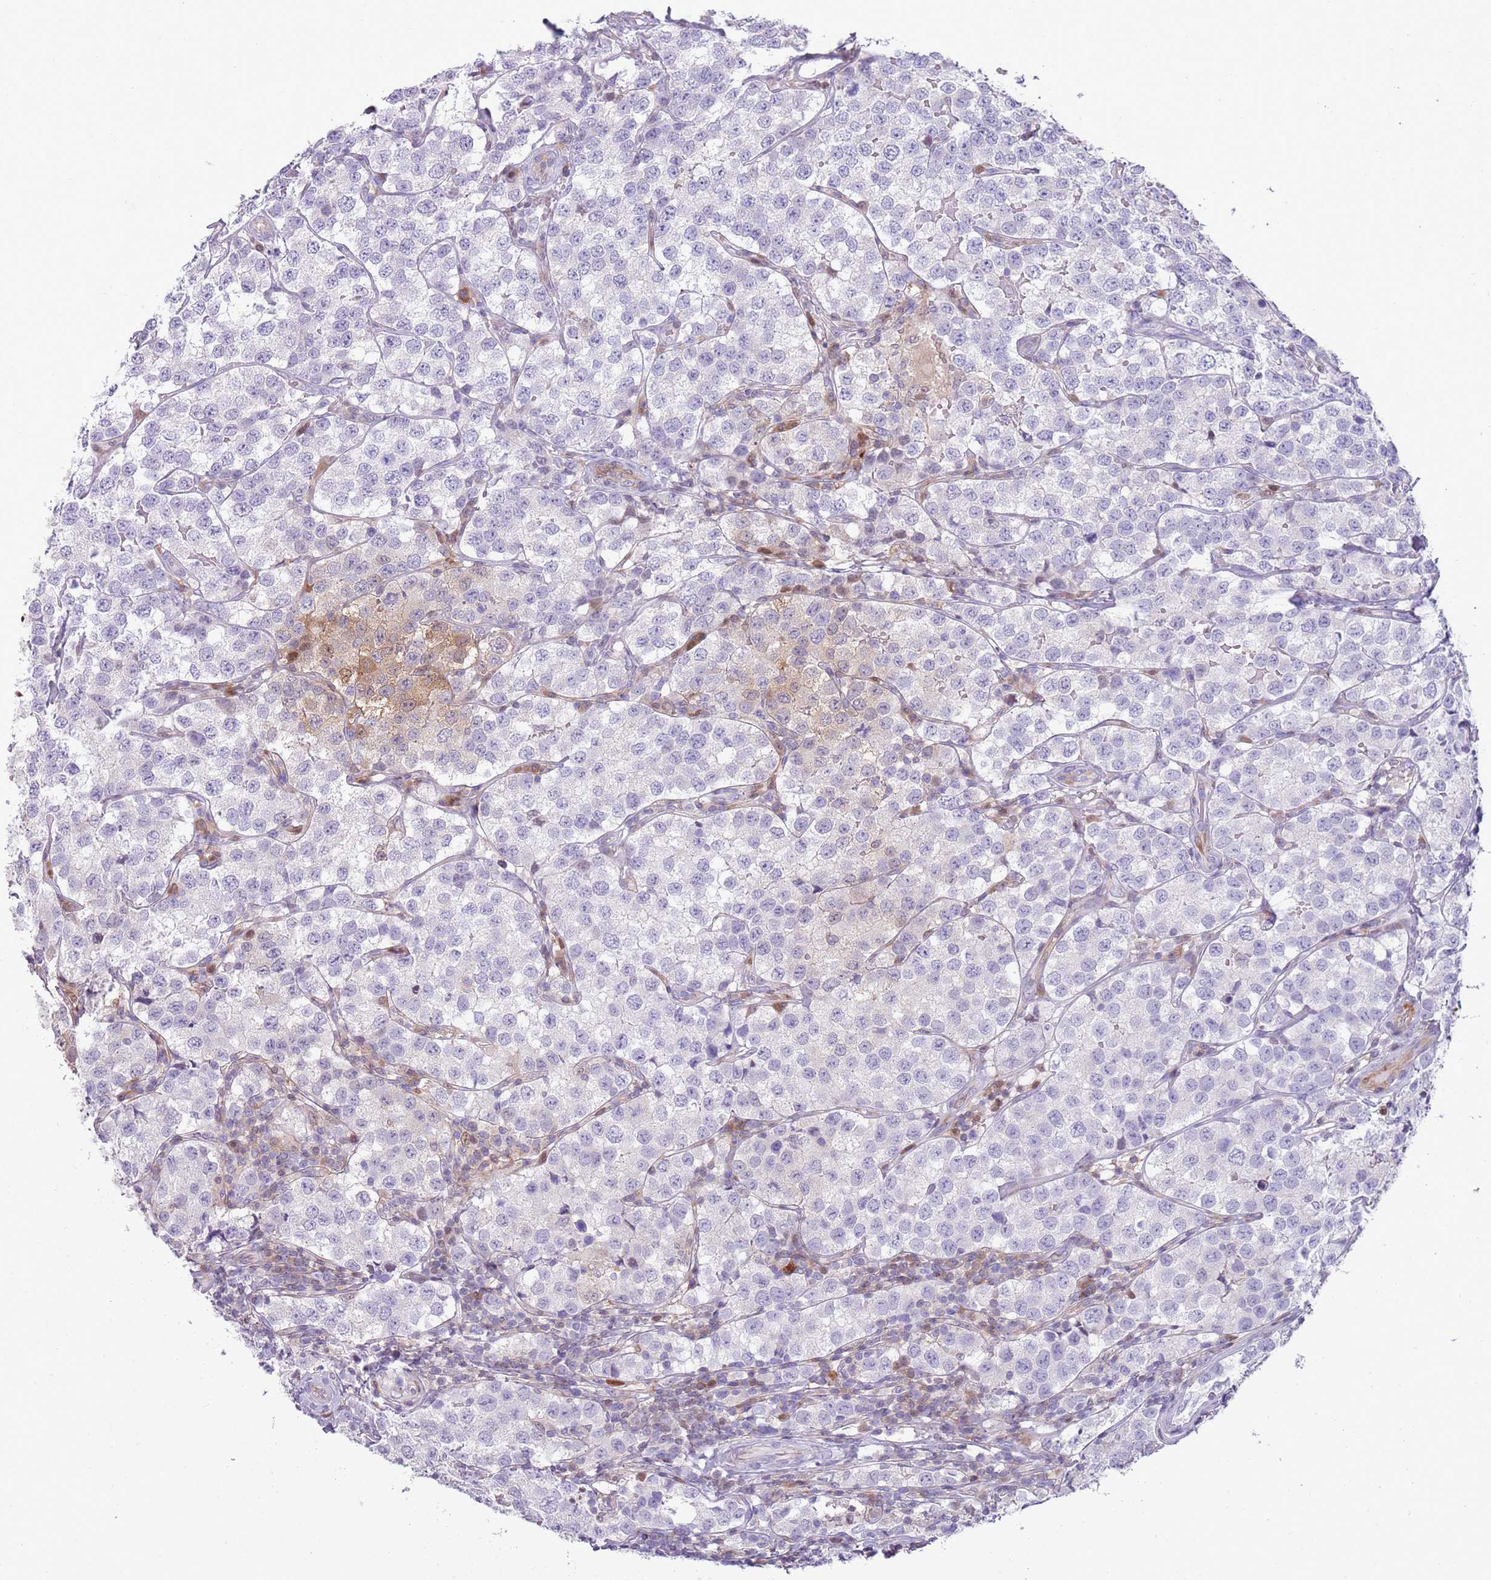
{"staining": {"intensity": "negative", "quantity": "none", "location": "none"}, "tissue": "testis cancer", "cell_type": "Tumor cells", "image_type": "cancer", "snomed": [{"axis": "morphology", "description": "Seminoma, NOS"}, {"axis": "topography", "description": "Testis"}], "caption": "A micrograph of seminoma (testis) stained for a protein exhibits no brown staining in tumor cells. (DAB immunohistochemistry, high magnification).", "gene": "NBPF6", "patient": {"sex": "male", "age": 34}}